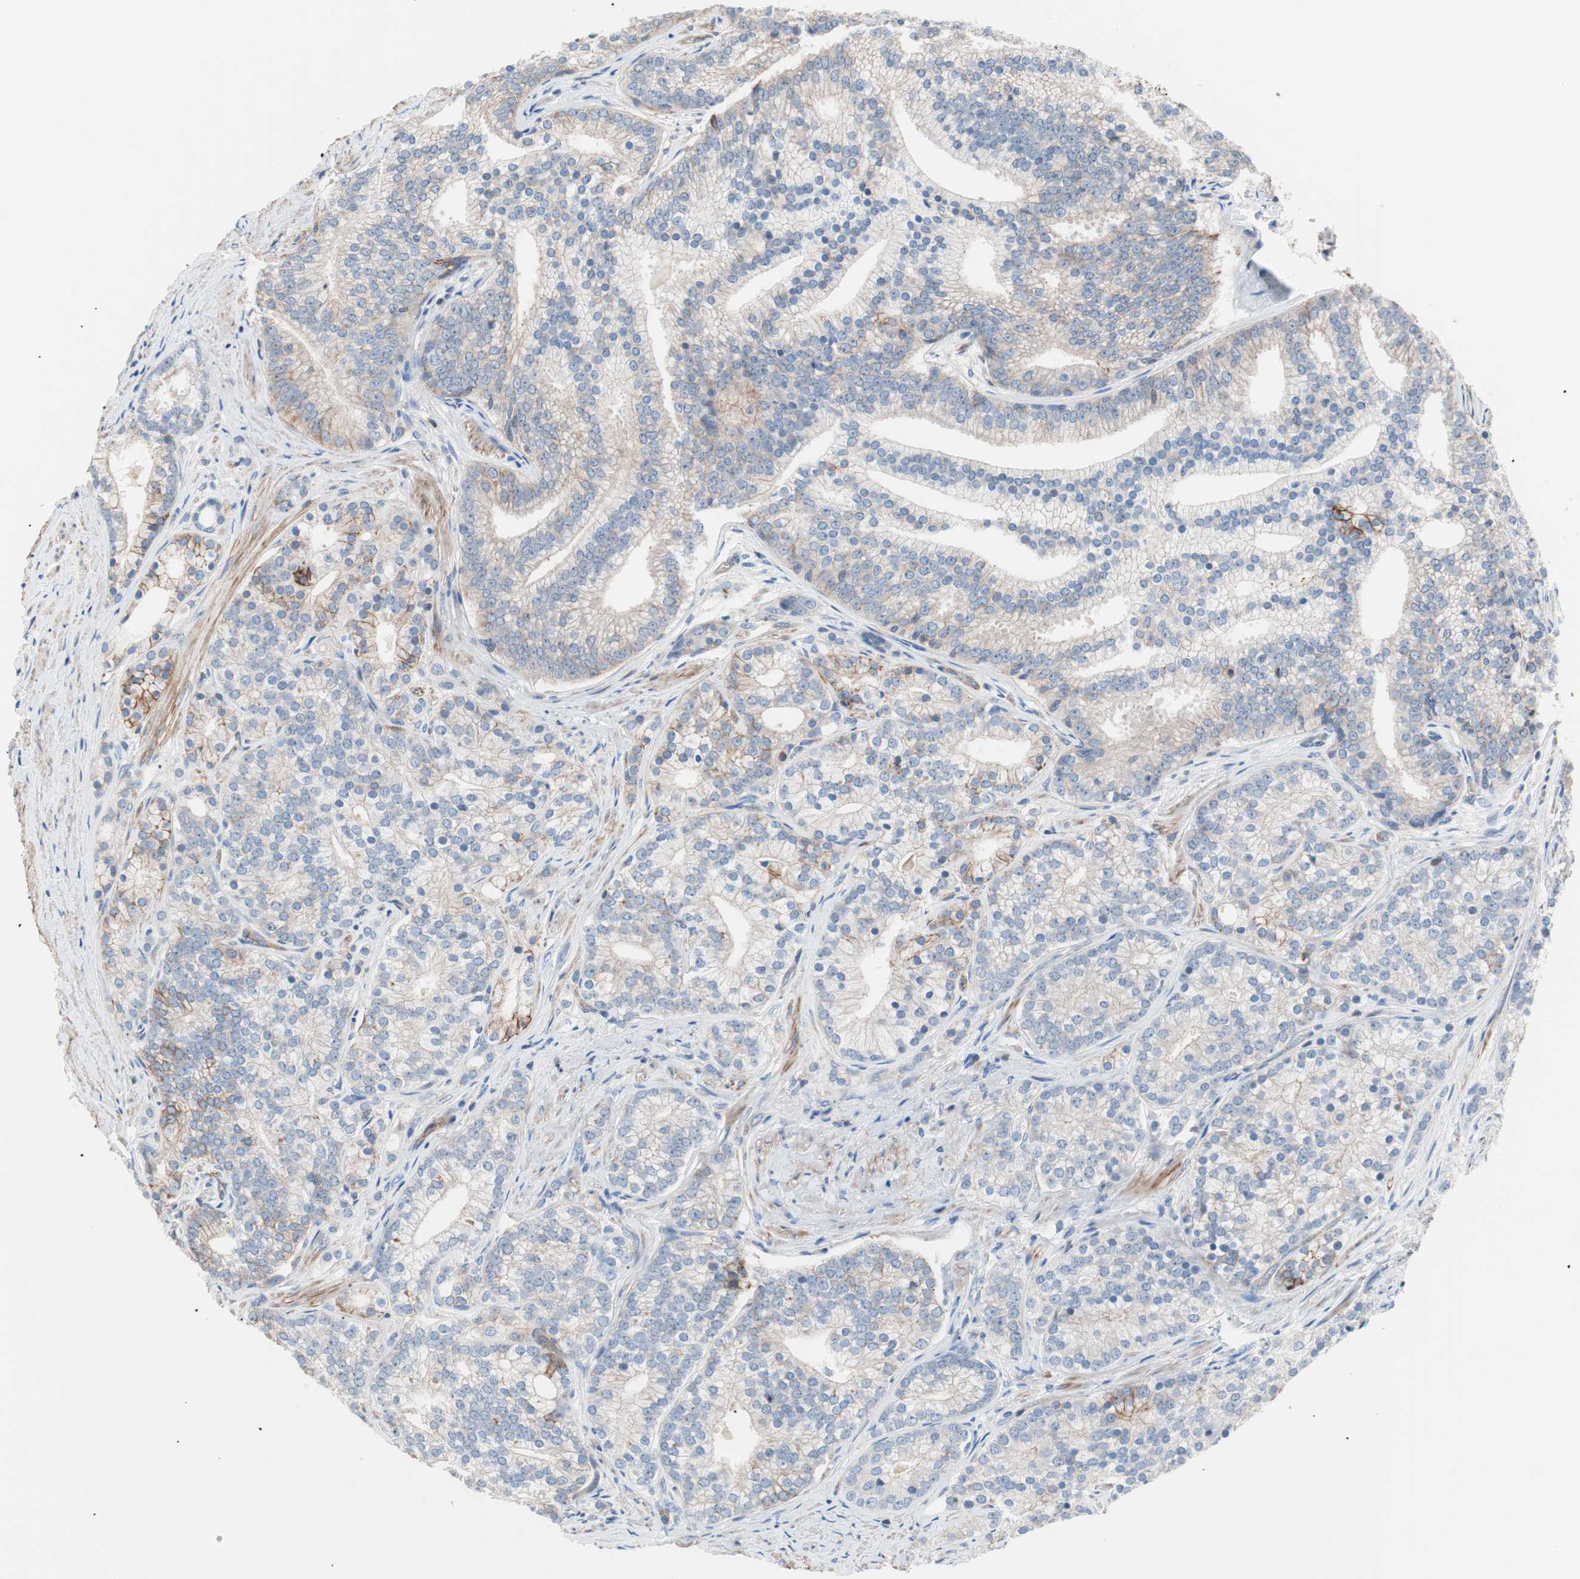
{"staining": {"intensity": "weak", "quantity": "<25%", "location": "cytoplasmic/membranous"}, "tissue": "prostate cancer", "cell_type": "Tumor cells", "image_type": "cancer", "snomed": [{"axis": "morphology", "description": "Adenocarcinoma, Low grade"}, {"axis": "topography", "description": "Prostate"}], "caption": "Tumor cells show no significant protein positivity in prostate cancer (adenocarcinoma (low-grade)).", "gene": "GPR160", "patient": {"sex": "male", "age": 71}}